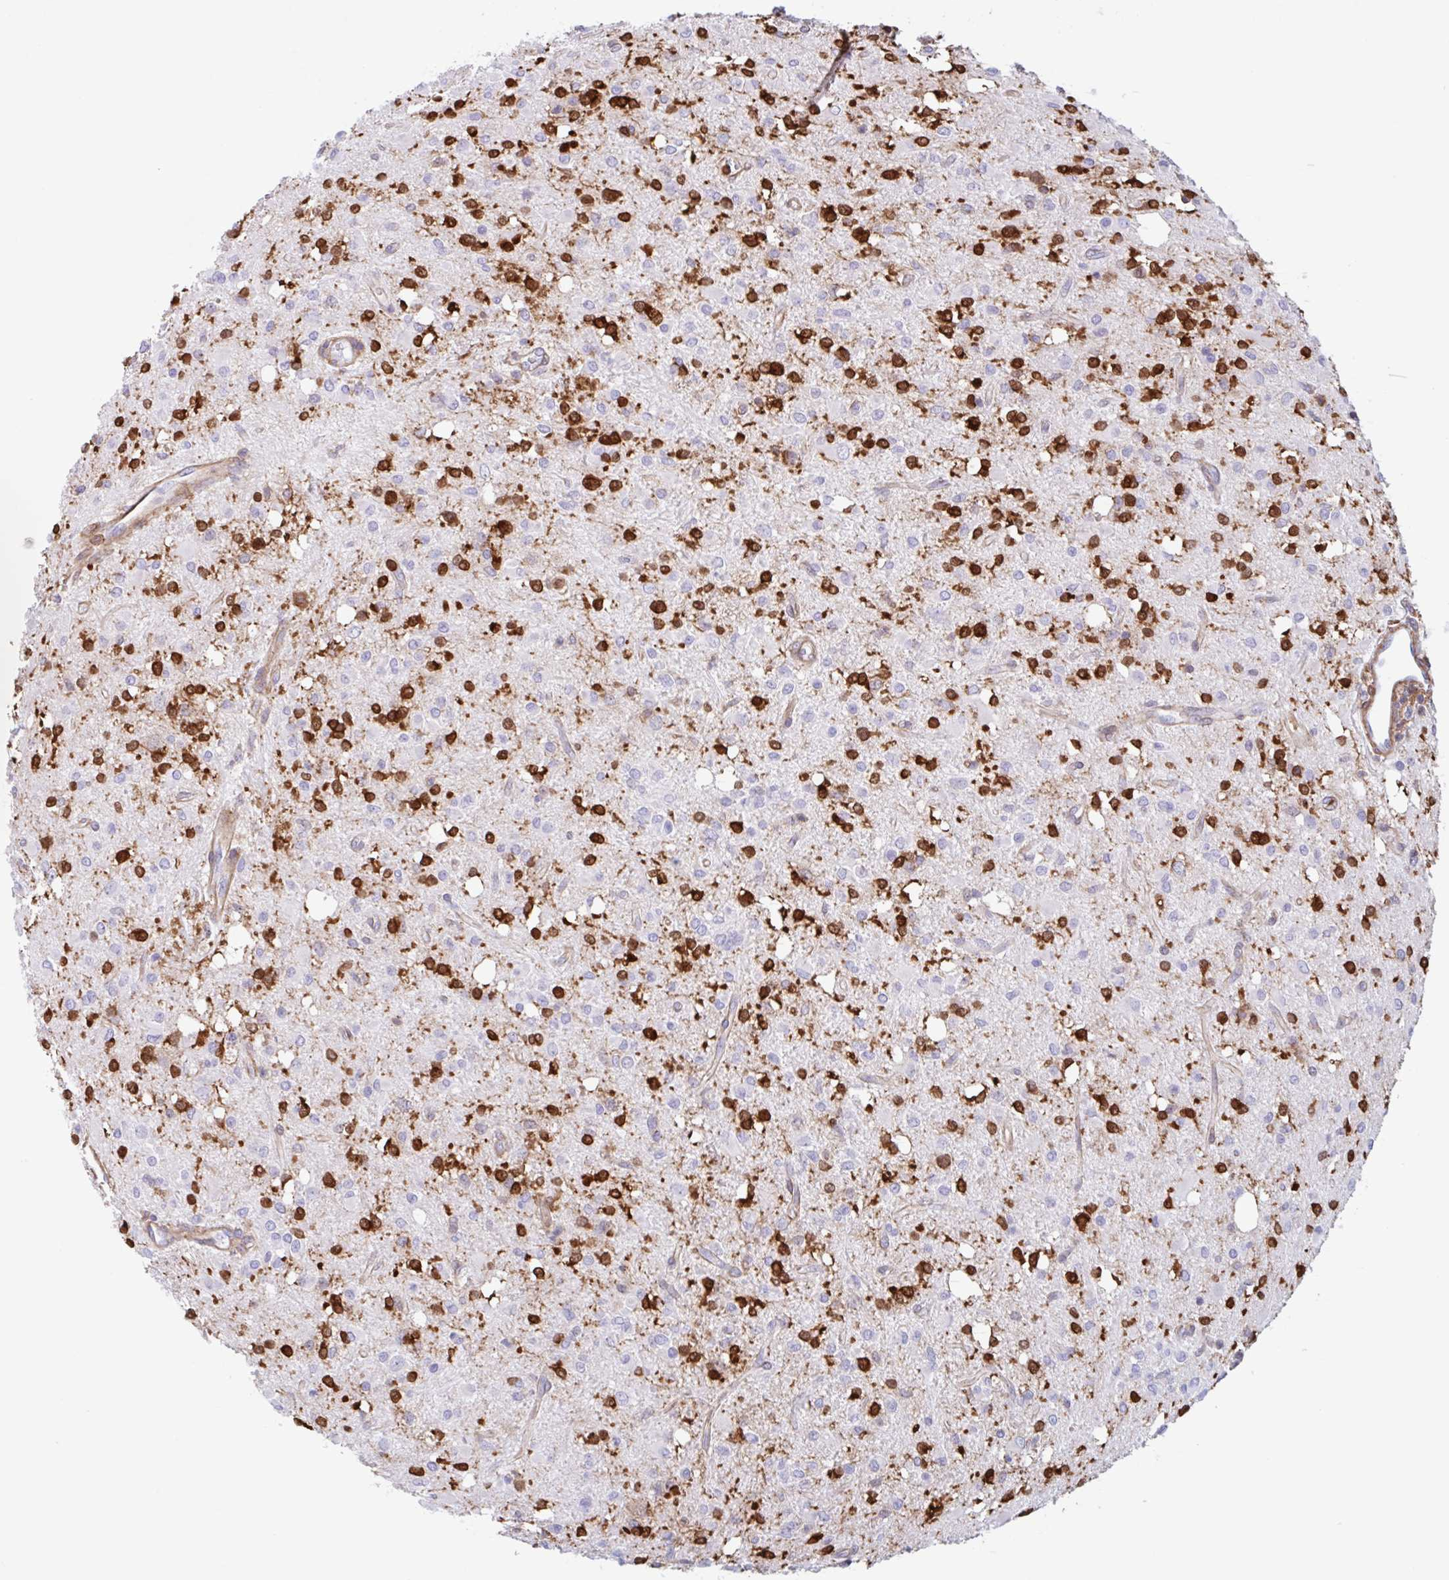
{"staining": {"intensity": "negative", "quantity": "none", "location": "none"}, "tissue": "glioma", "cell_type": "Tumor cells", "image_type": "cancer", "snomed": [{"axis": "morphology", "description": "Glioma, malignant, Low grade"}, {"axis": "topography", "description": "Brain"}], "caption": "High power microscopy photomicrograph of an IHC photomicrograph of malignant low-grade glioma, revealing no significant positivity in tumor cells.", "gene": "EFHD1", "patient": {"sex": "female", "age": 33}}